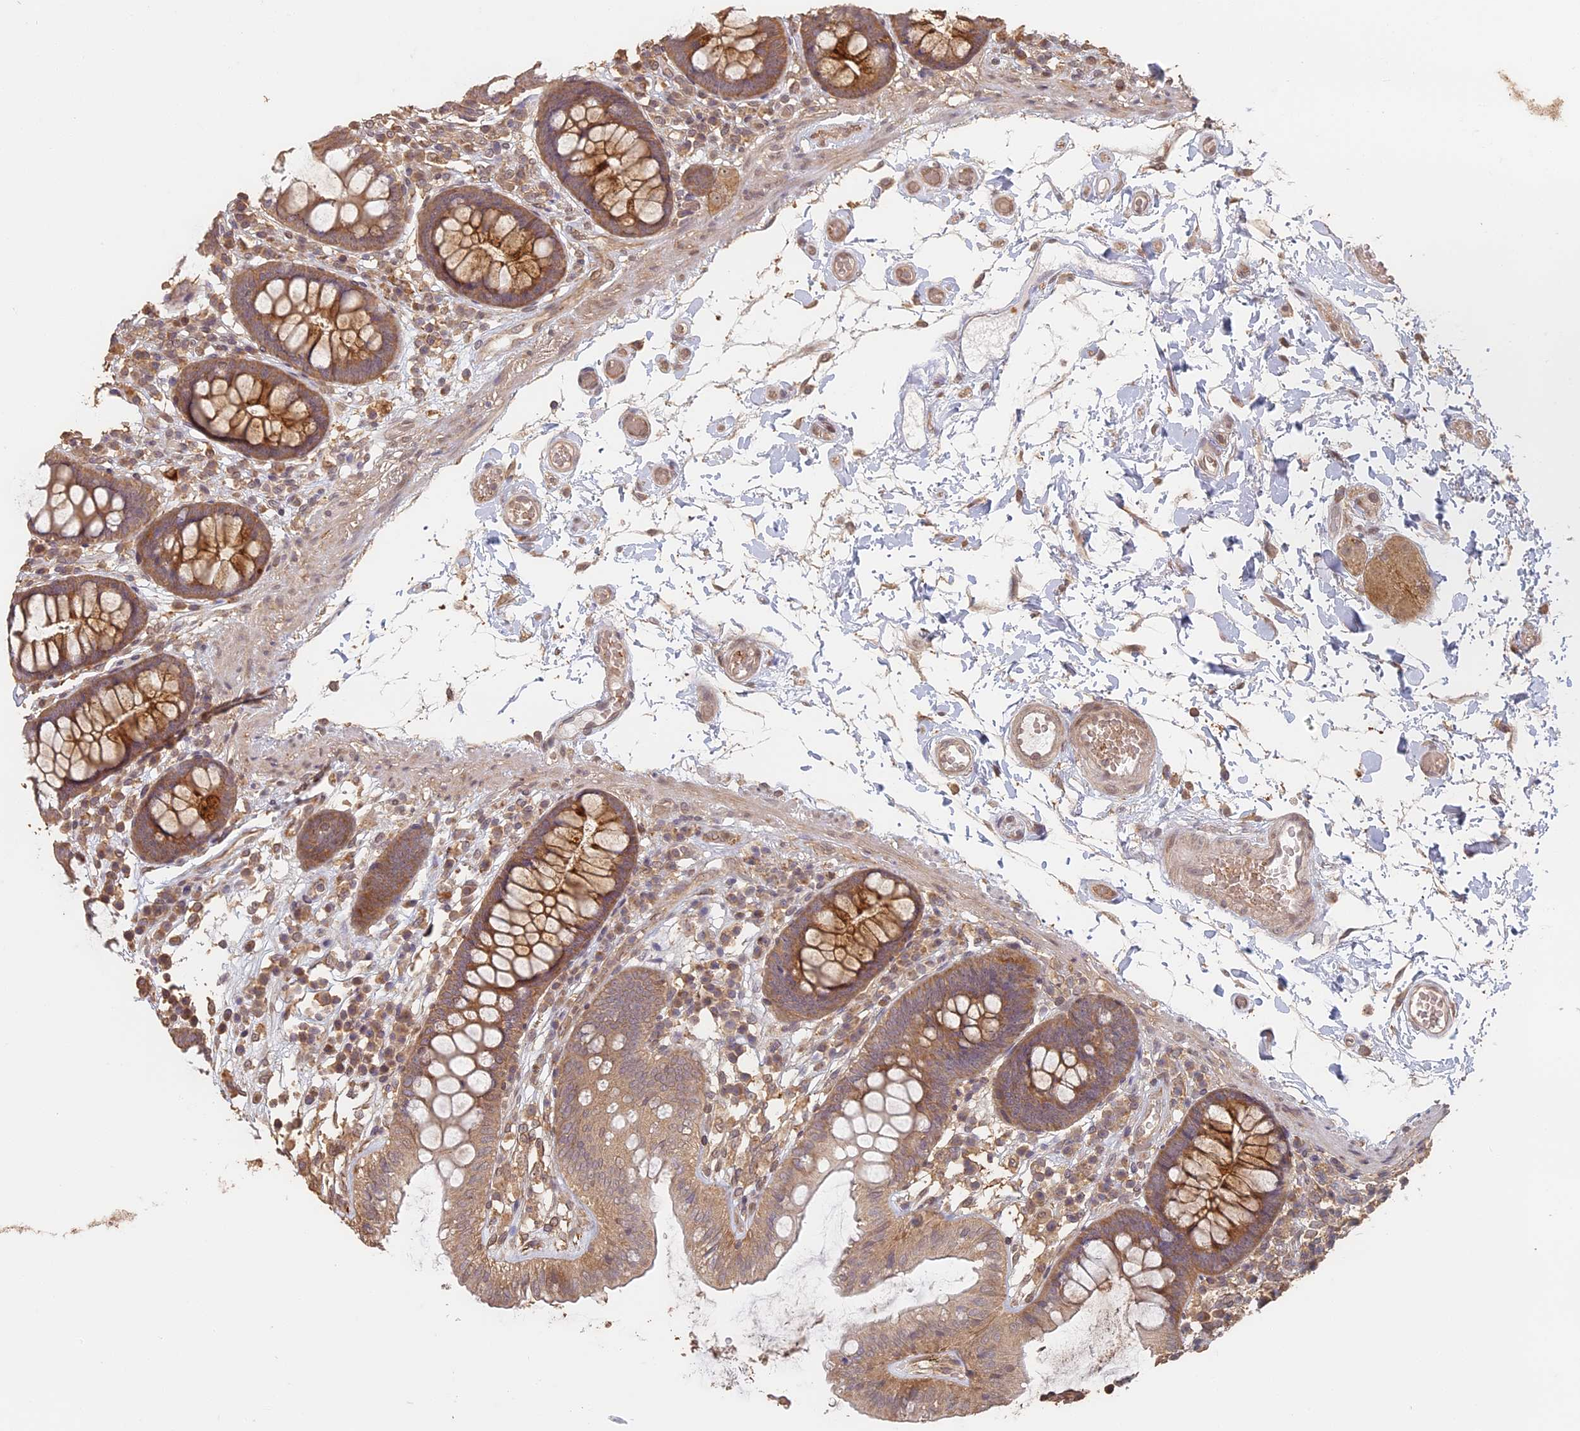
{"staining": {"intensity": "moderate", "quantity": ">75%", "location": "cytoplasmic/membranous"}, "tissue": "colon", "cell_type": "Endothelial cells", "image_type": "normal", "snomed": [{"axis": "morphology", "description": "Normal tissue, NOS"}, {"axis": "topography", "description": "Colon"}], "caption": "Protein staining by immunohistochemistry shows moderate cytoplasmic/membranous staining in approximately >75% of endothelial cells in normal colon. The protein of interest is shown in brown color, while the nuclei are stained blue.", "gene": "STX16", "patient": {"sex": "male", "age": 84}}